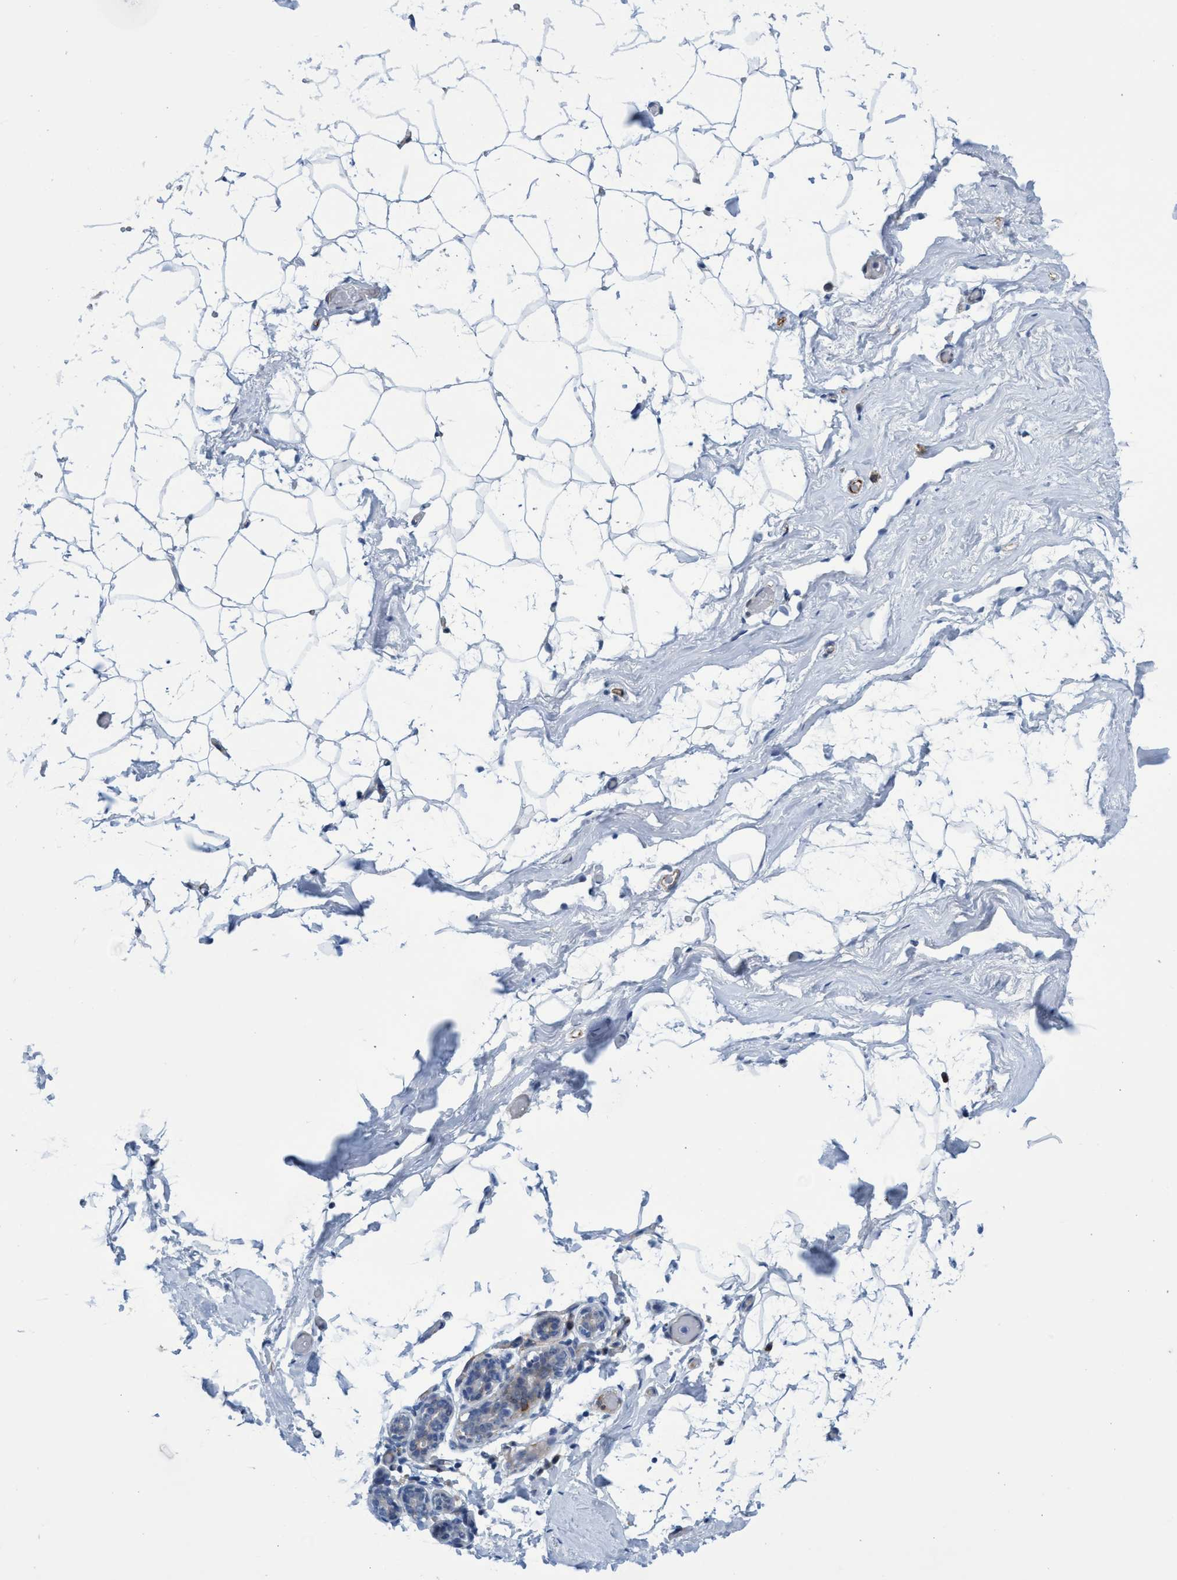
{"staining": {"intensity": "negative", "quantity": "none", "location": "none"}, "tissue": "adipose tissue", "cell_type": "Adipocytes", "image_type": "normal", "snomed": [{"axis": "morphology", "description": "Normal tissue, NOS"}, {"axis": "topography", "description": "Breast"}, {"axis": "topography", "description": "Soft tissue"}], "caption": "Protein analysis of benign adipose tissue shows no significant staining in adipocytes. (DAB (3,3'-diaminobenzidine) immunohistochemistry, high magnification).", "gene": "SLC43A2", "patient": {"sex": "female", "age": 75}}